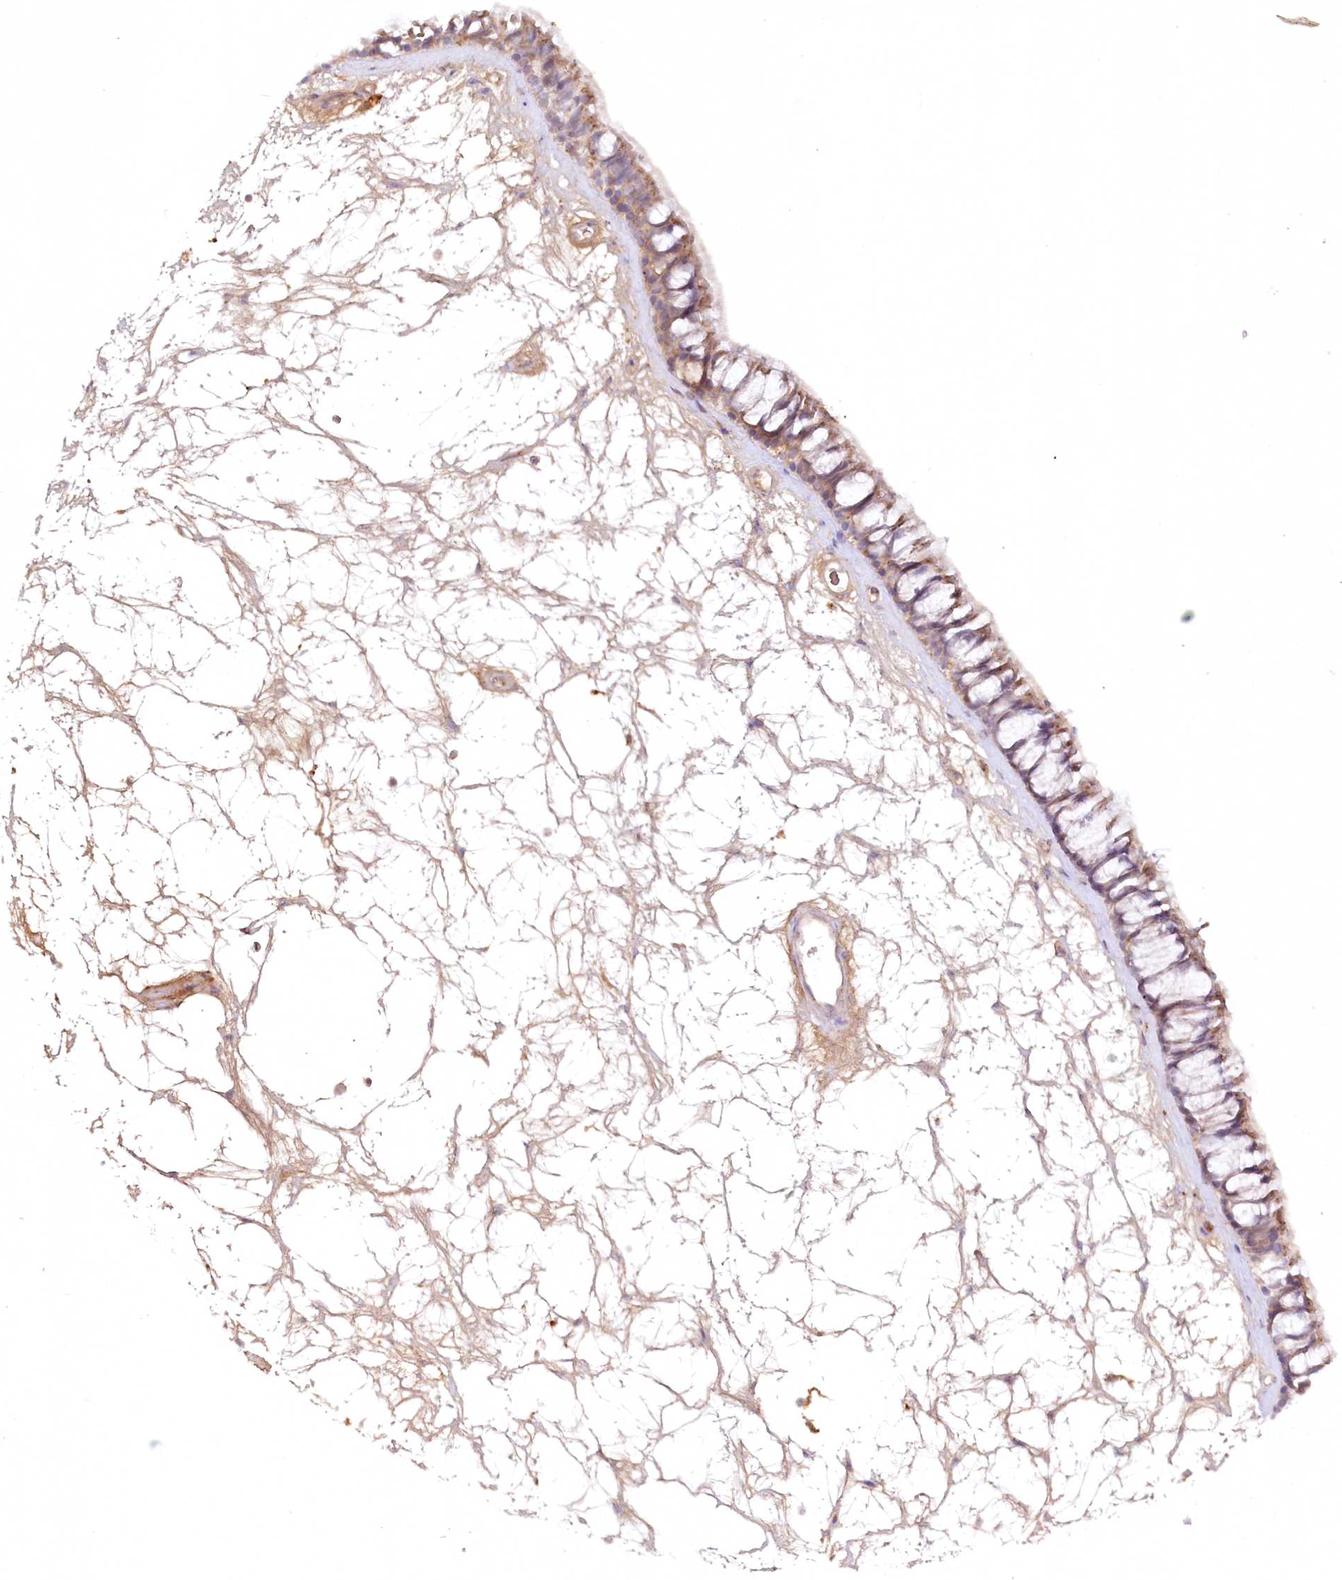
{"staining": {"intensity": "moderate", "quantity": "25%-75%", "location": "cytoplasmic/membranous"}, "tissue": "nasopharynx", "cell_type": "Respiratory epithelial cells", "image_type": "normal", "snomed": [{"axis": "morphology", "description": "Normal tissue, NOS"}, {"axis": "topography", "description": "Nasopharynx"}], "caption": "Human nasopharynx stained with a brown dye exhibits moderate cytoplasmic/membranous positive staining in about 25%-75% of respiratory epithelial cells.", "gene": "PSAPL1", "patient": {"sex": "male", "age": 64}}